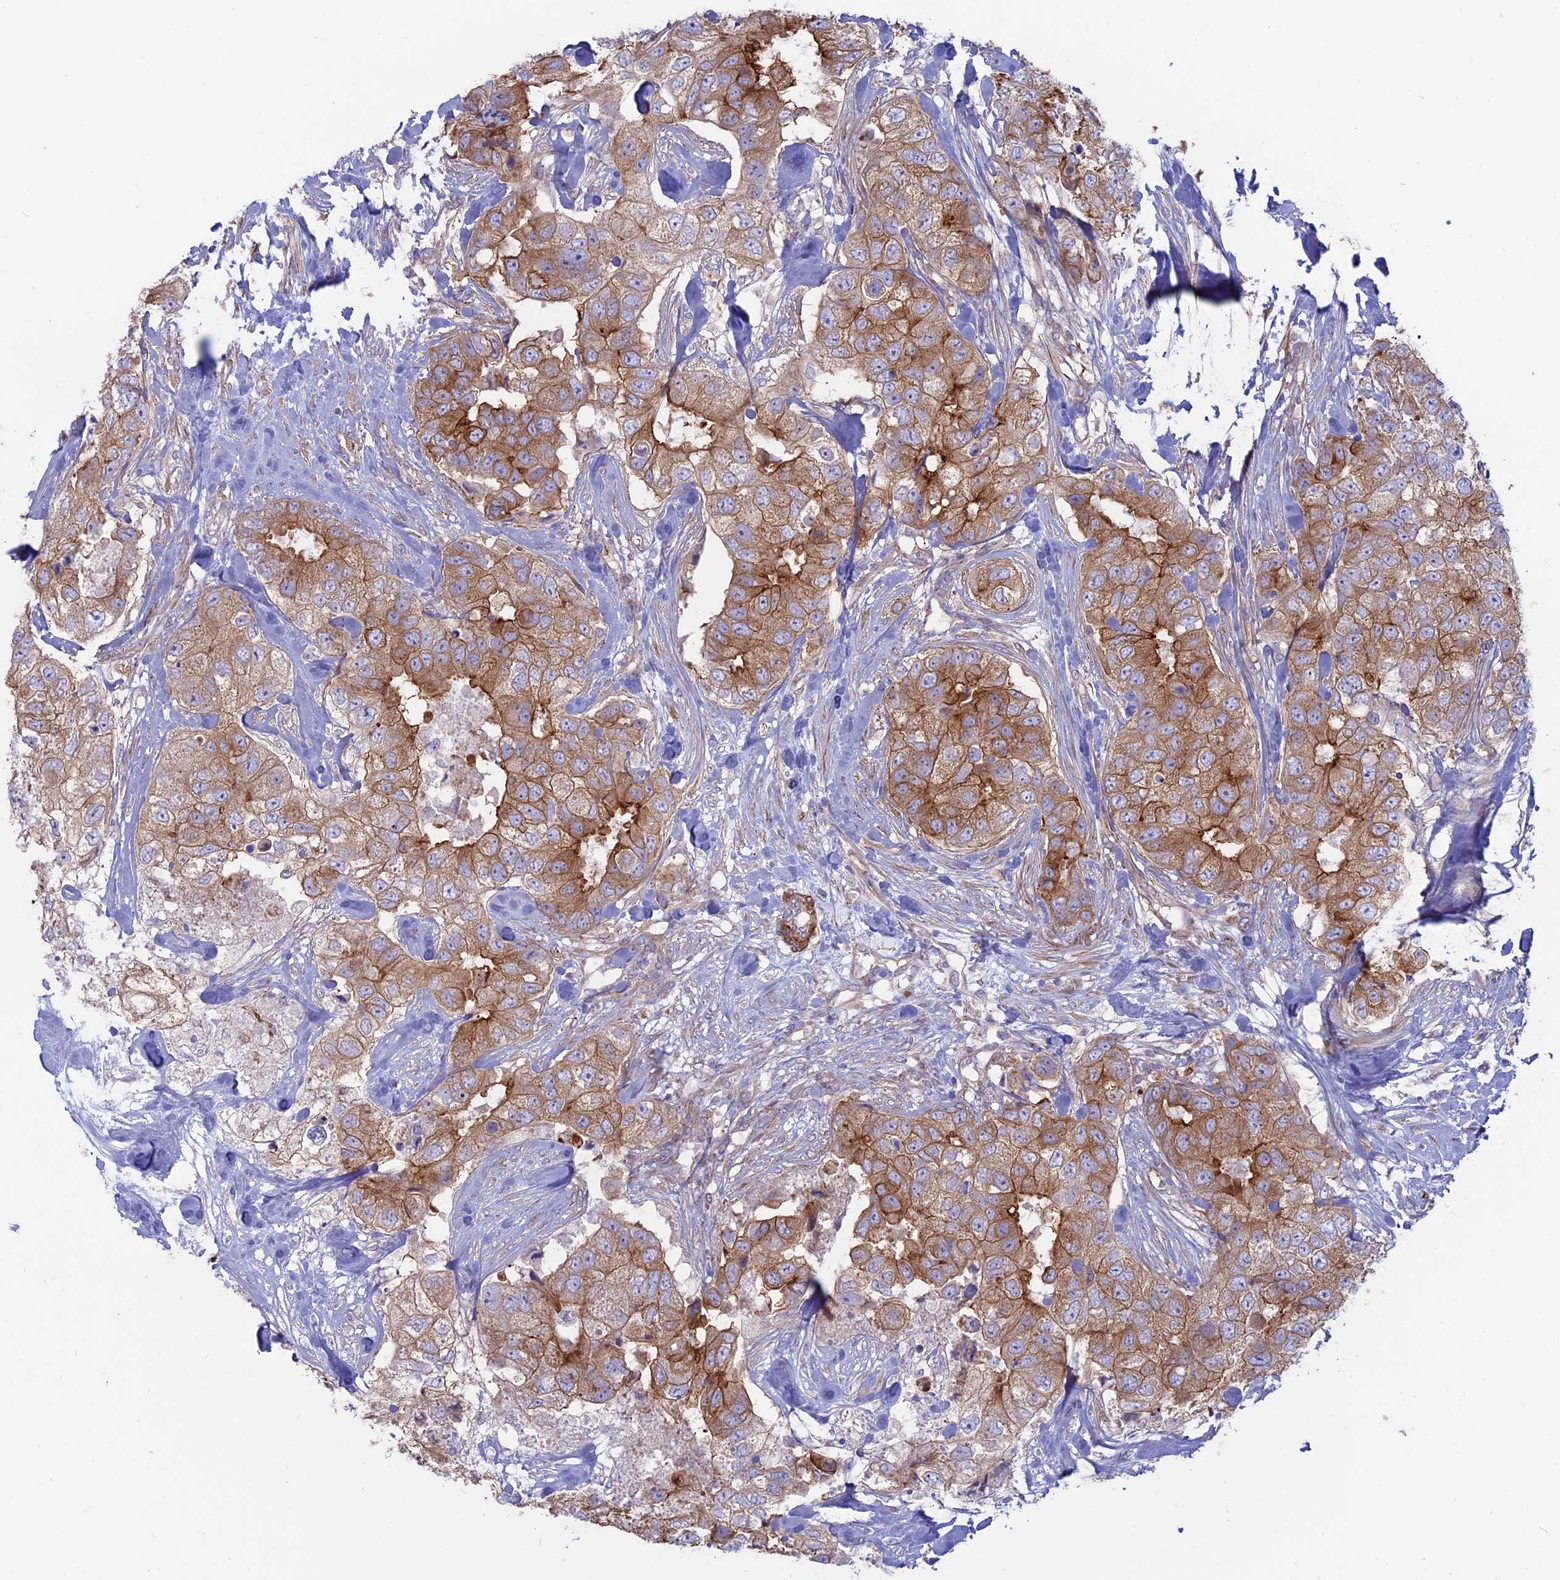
{"staining": {"intensity": "moderate", "quantity": ">75%", "location": "cytoplasmic/membranous"}, "tissue": "breast cancer", "cell_type": "Tumor cells", "image_type": "cancer", "snomed": [{"axis": "morphology", "description": "Duct carcinoma"}, {"axis": "topography", "description": "Breast"}], "caption": "Immunohistochemical staining of human breast cancer demonstrates moderate cytoplasmic/membranous protein expression in about >75% of tumor cells.", "gene": "MYO5B", "patient": {"sex": "female", "age": 62}}